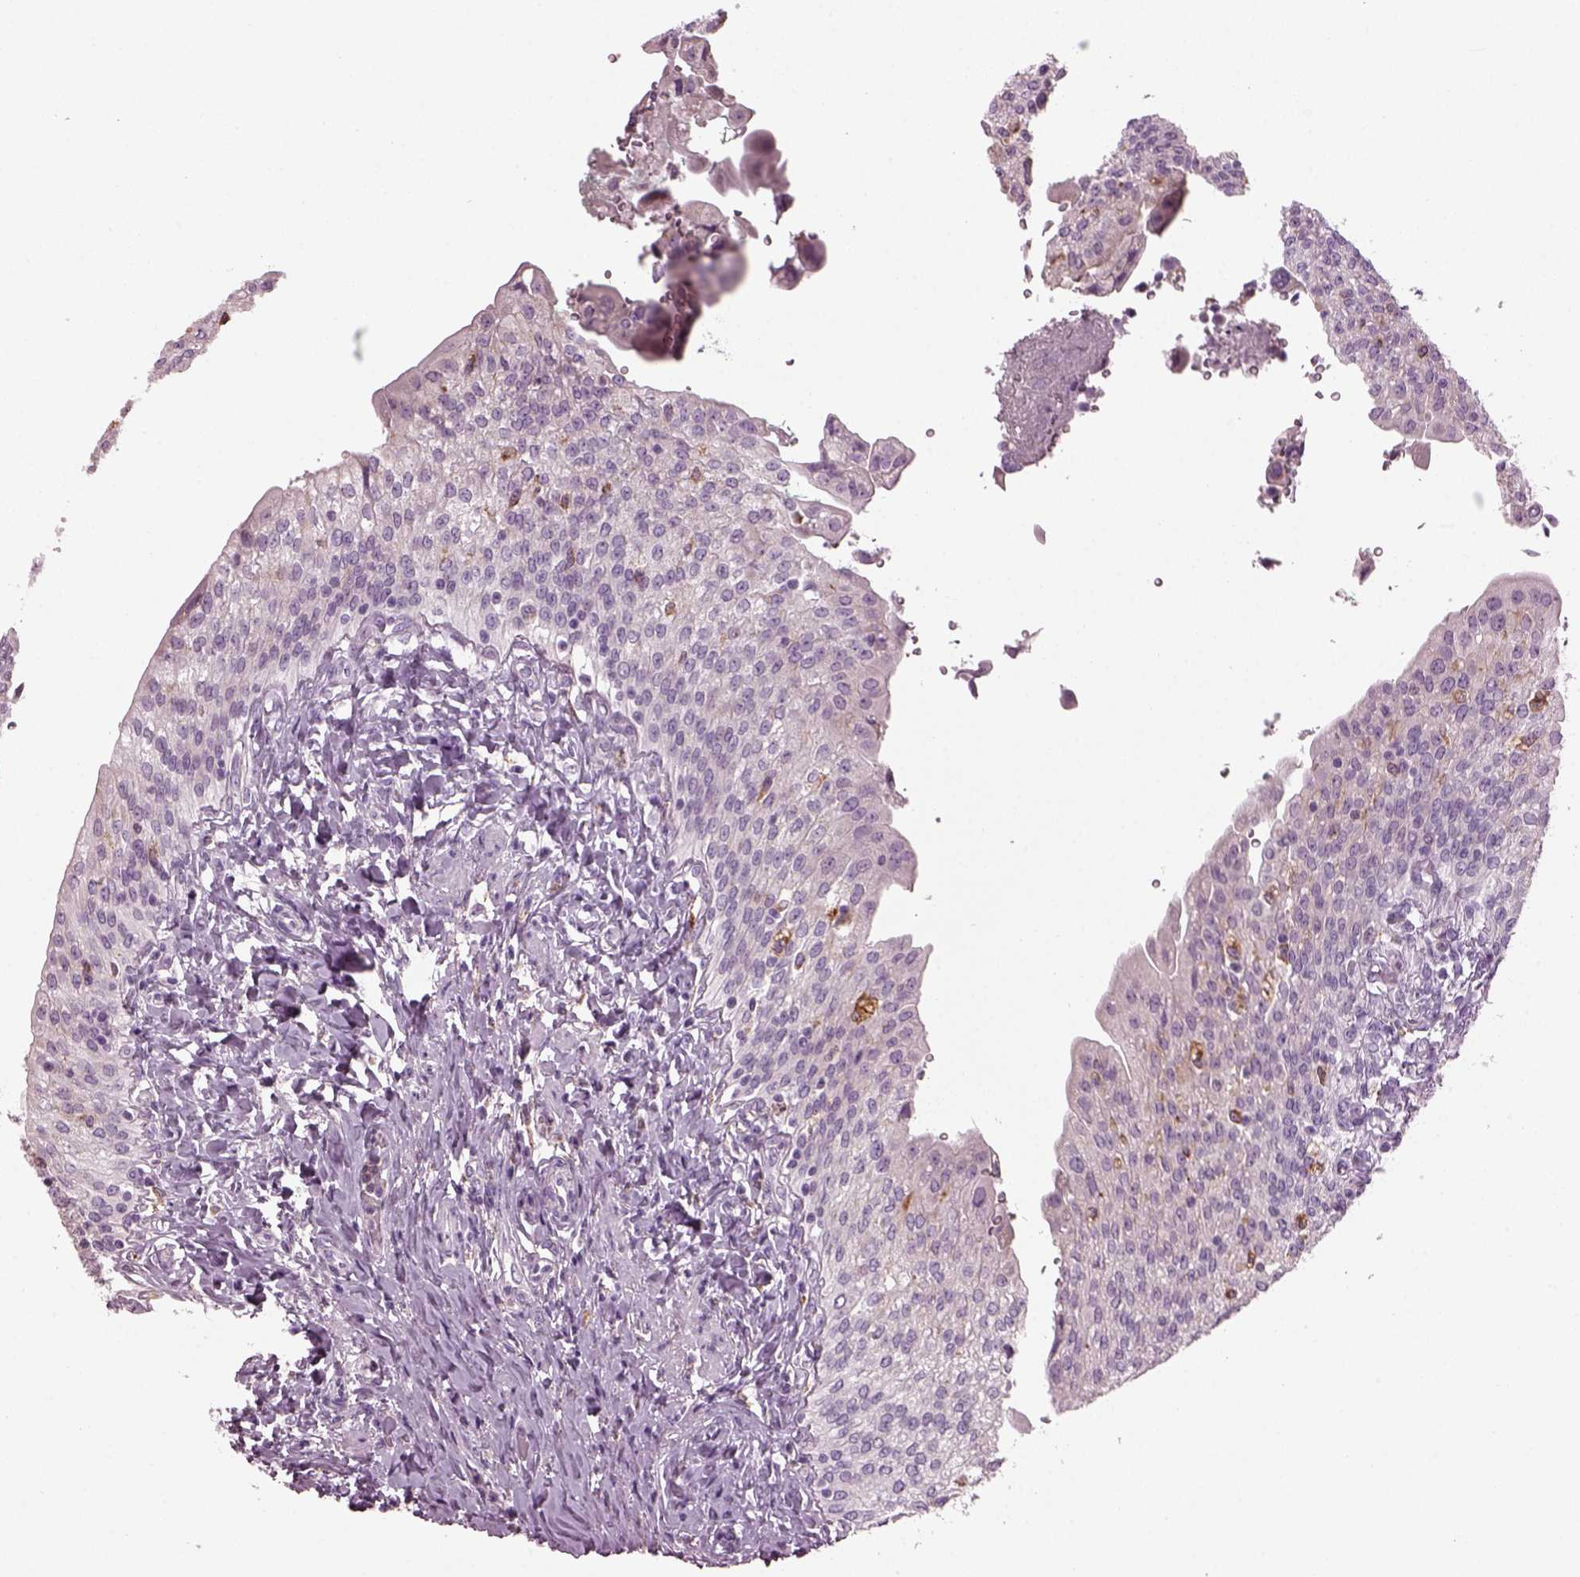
{"staining": {"intensity": "negative", "quantity": "none", "location": "none"}, "tissue": "urinary bladder", "cell_type": "Urothelial cells", "image_type": "normal", "snomed": [{"axis": "morphology", "description": "Normal tissue, NOS"}, {"axis": "morphology", "description": "Inflammation, NOS"}, {"axis": "topography", "description": "Urinary bladder"}], "caption": "A high-resolution photomicrograph shows immunohistochemistry staining of unremarkable urinary bladder, which displays no significant positivity in urothelial cells.", "gene": "TMEM231", "patient": {"sex": "male", "age": 64}}